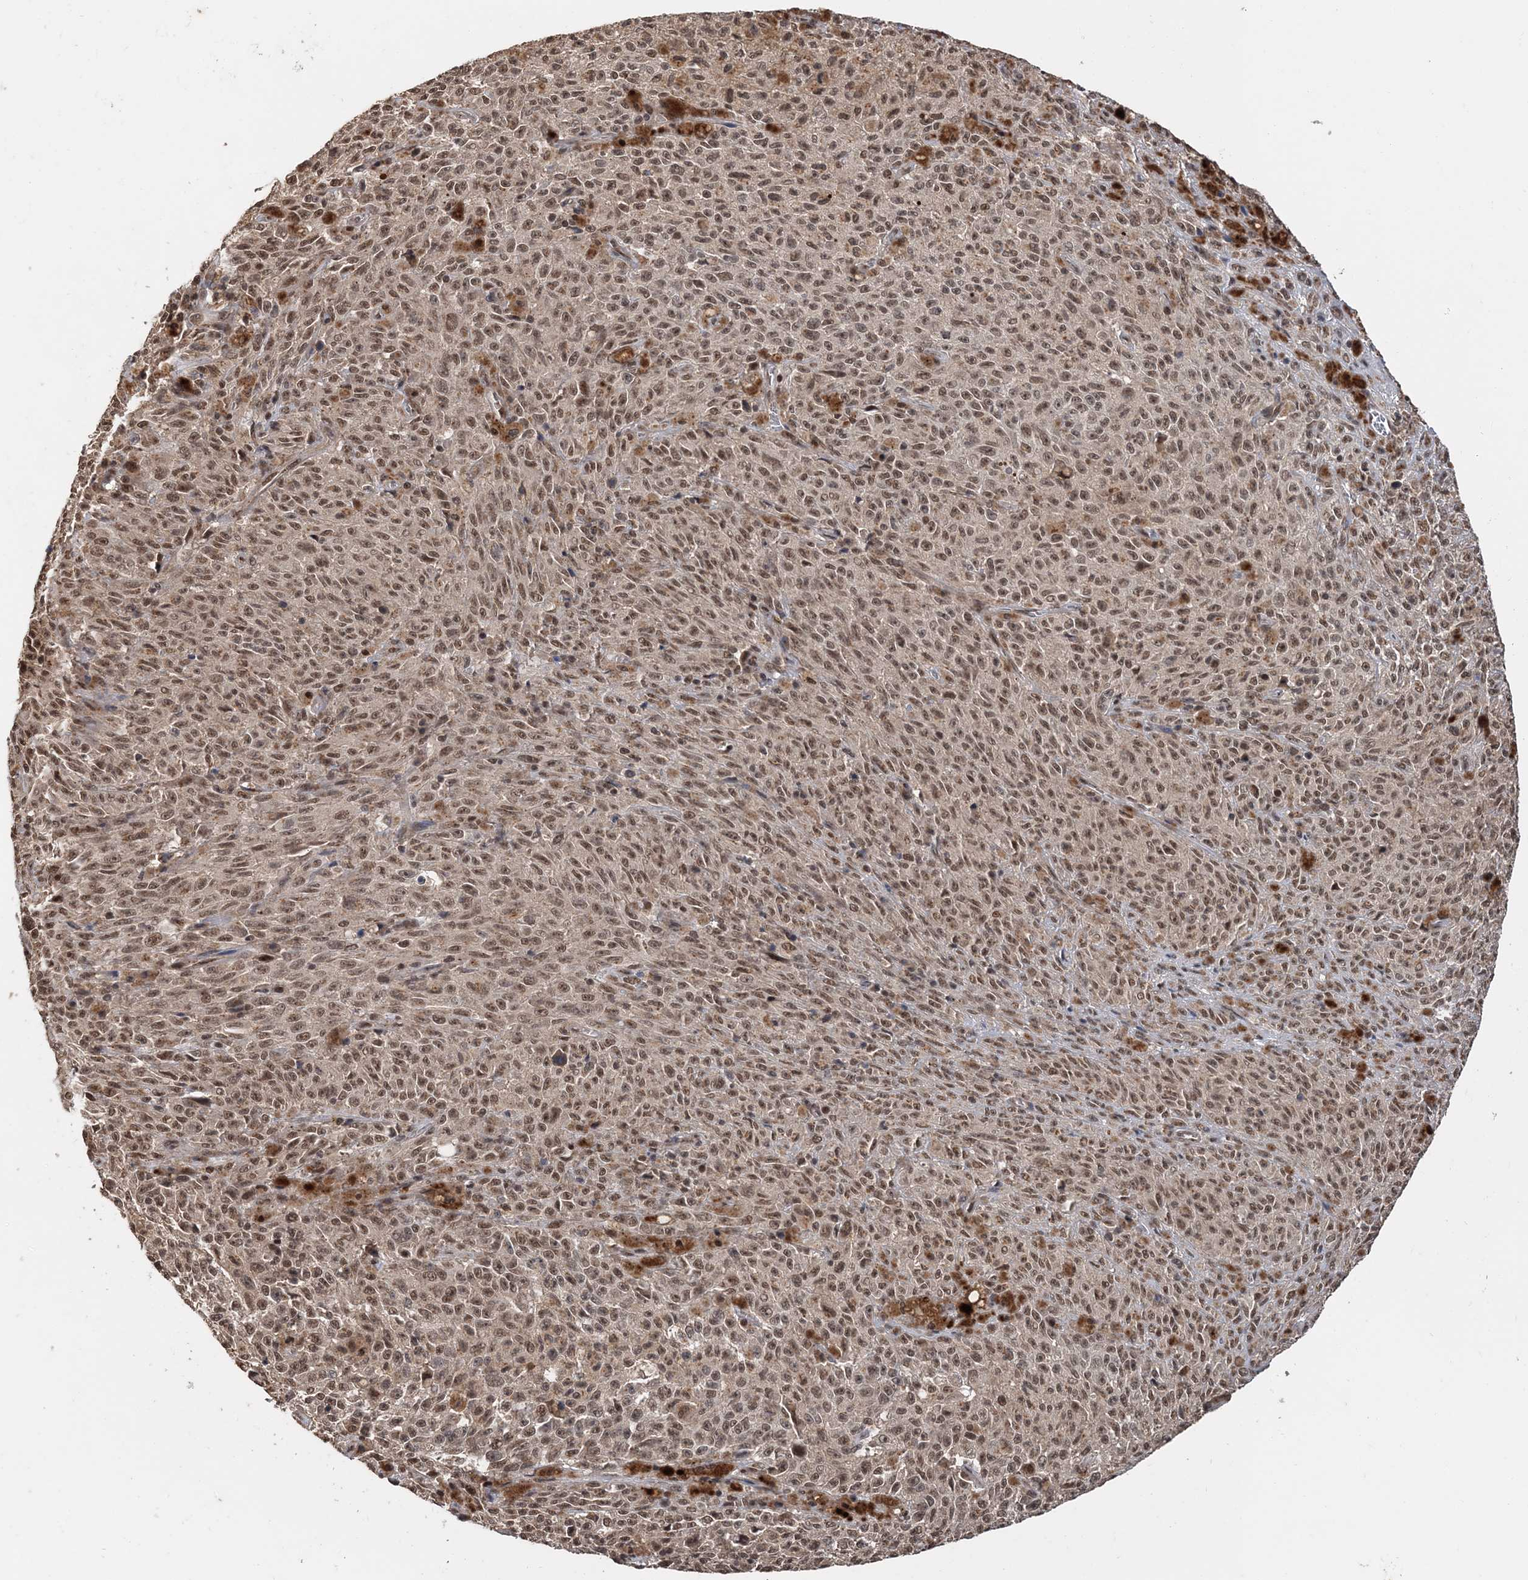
{"staining": {"intensity": "moderate", "quantity": ">75%", "location": "nuclear"}, "tissue": "melanoma", "cell_type": "Tumor cells", "image_type": "cancer", "snomed": [{"axis": "morphology", "description": "Malignant melanoma, NOS"}, {"axis": "topography", "description": "Skin"}], "caption": "Immunohistochemistry image of human melanoma stained for a protein (brown), which displays medium levels of moderate nuclear expression in about >75% of tumor cells.", "gene": "TSHZ2", "patient": {"sex": "female", "age": 82}}